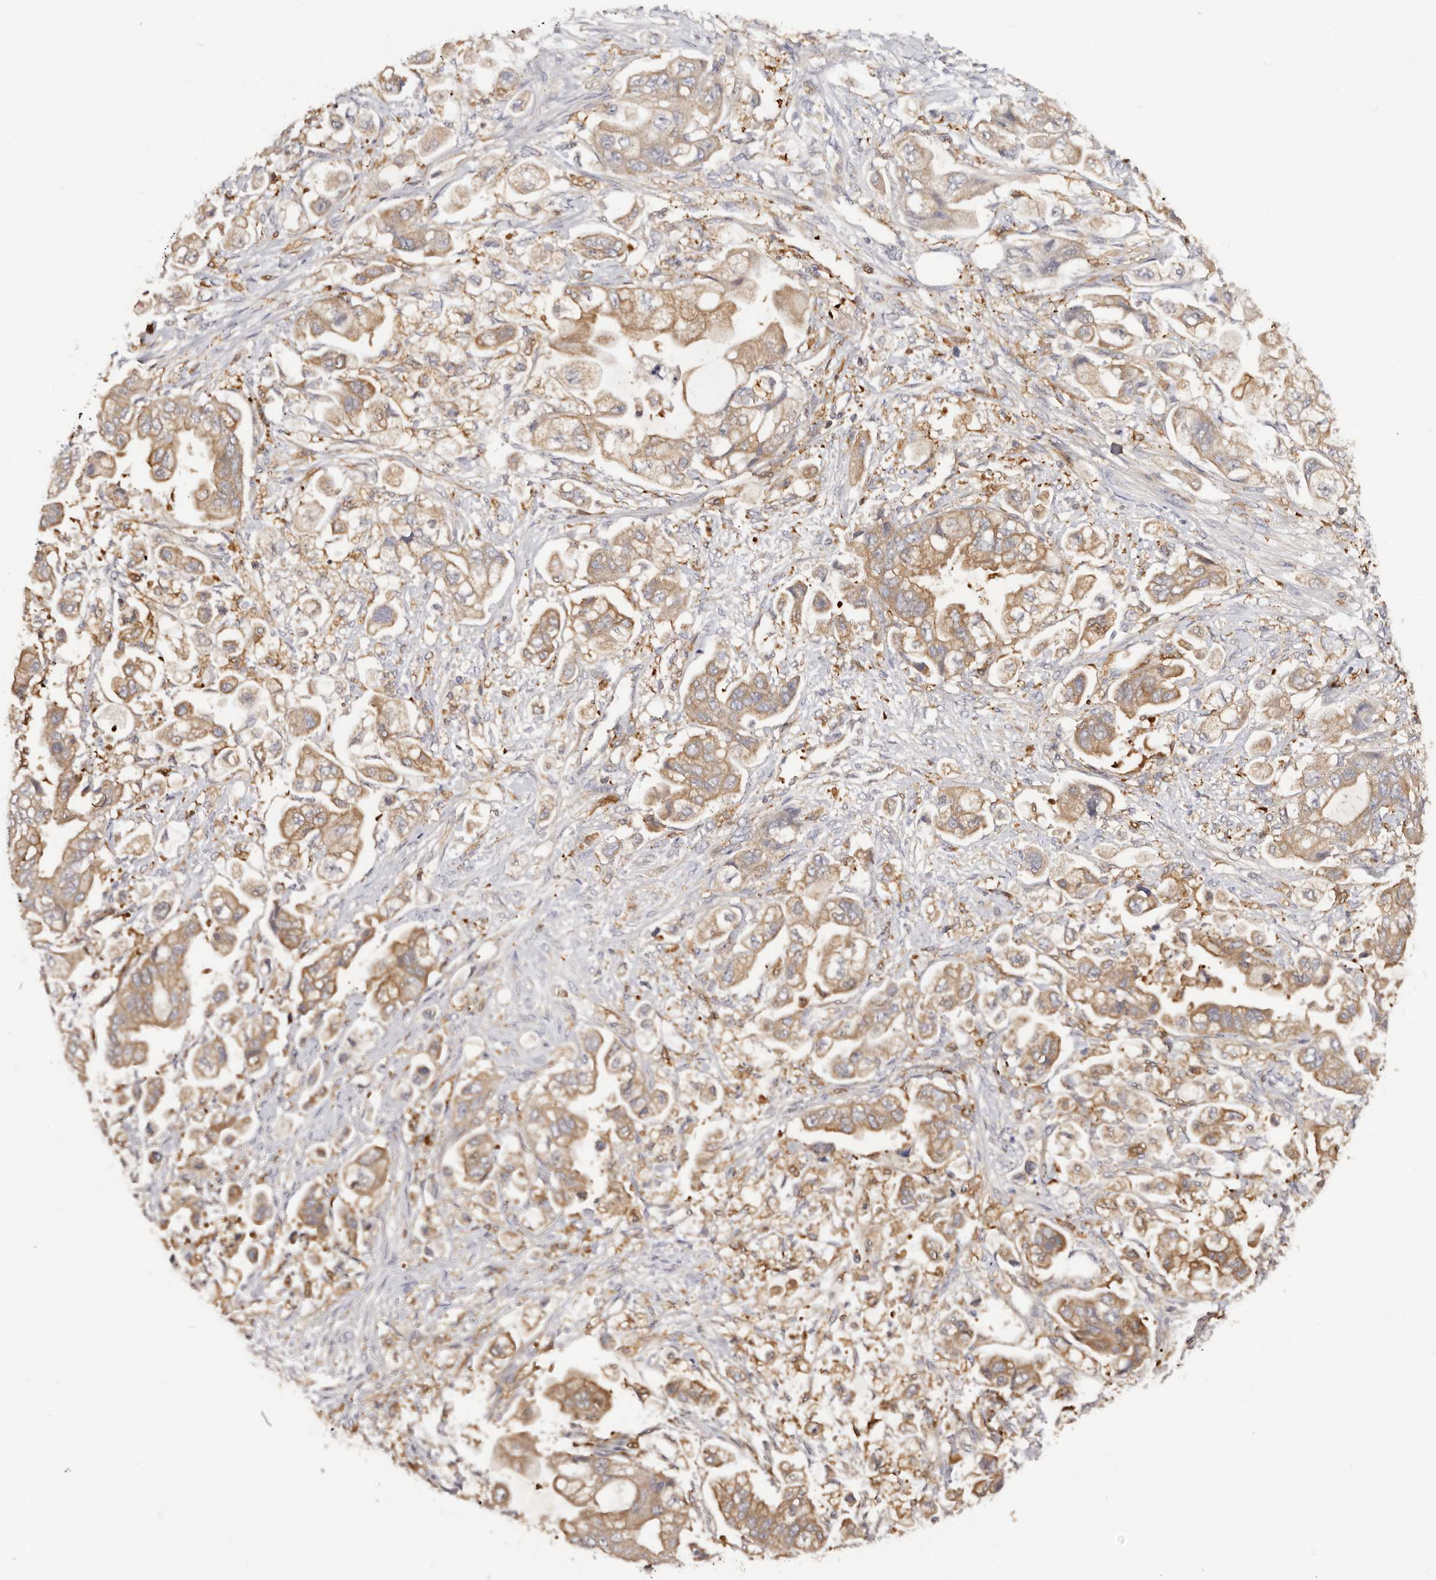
{"staining": {"intensity": "moderate", "quantity": ">75%", "location": "cytoplasmic/membranous"}, "tissue": "stomach cancer", "cell_type": "Tumor cells", "image_type": "cancer", "snomed": [{"axis": "morphology", "description": "Adenocarcinoma, NOS"}, {"axis": "topography", "description": "Stomach"}], "caption": "There is medium levels of moderate cytoplasmic/membranous positivity in tumor cells of stomach cancer, as demonstrated by immunohistochemical staining (brown color).", "gene": "LAP3", "patient": {"sex": "male", "age": 62}}